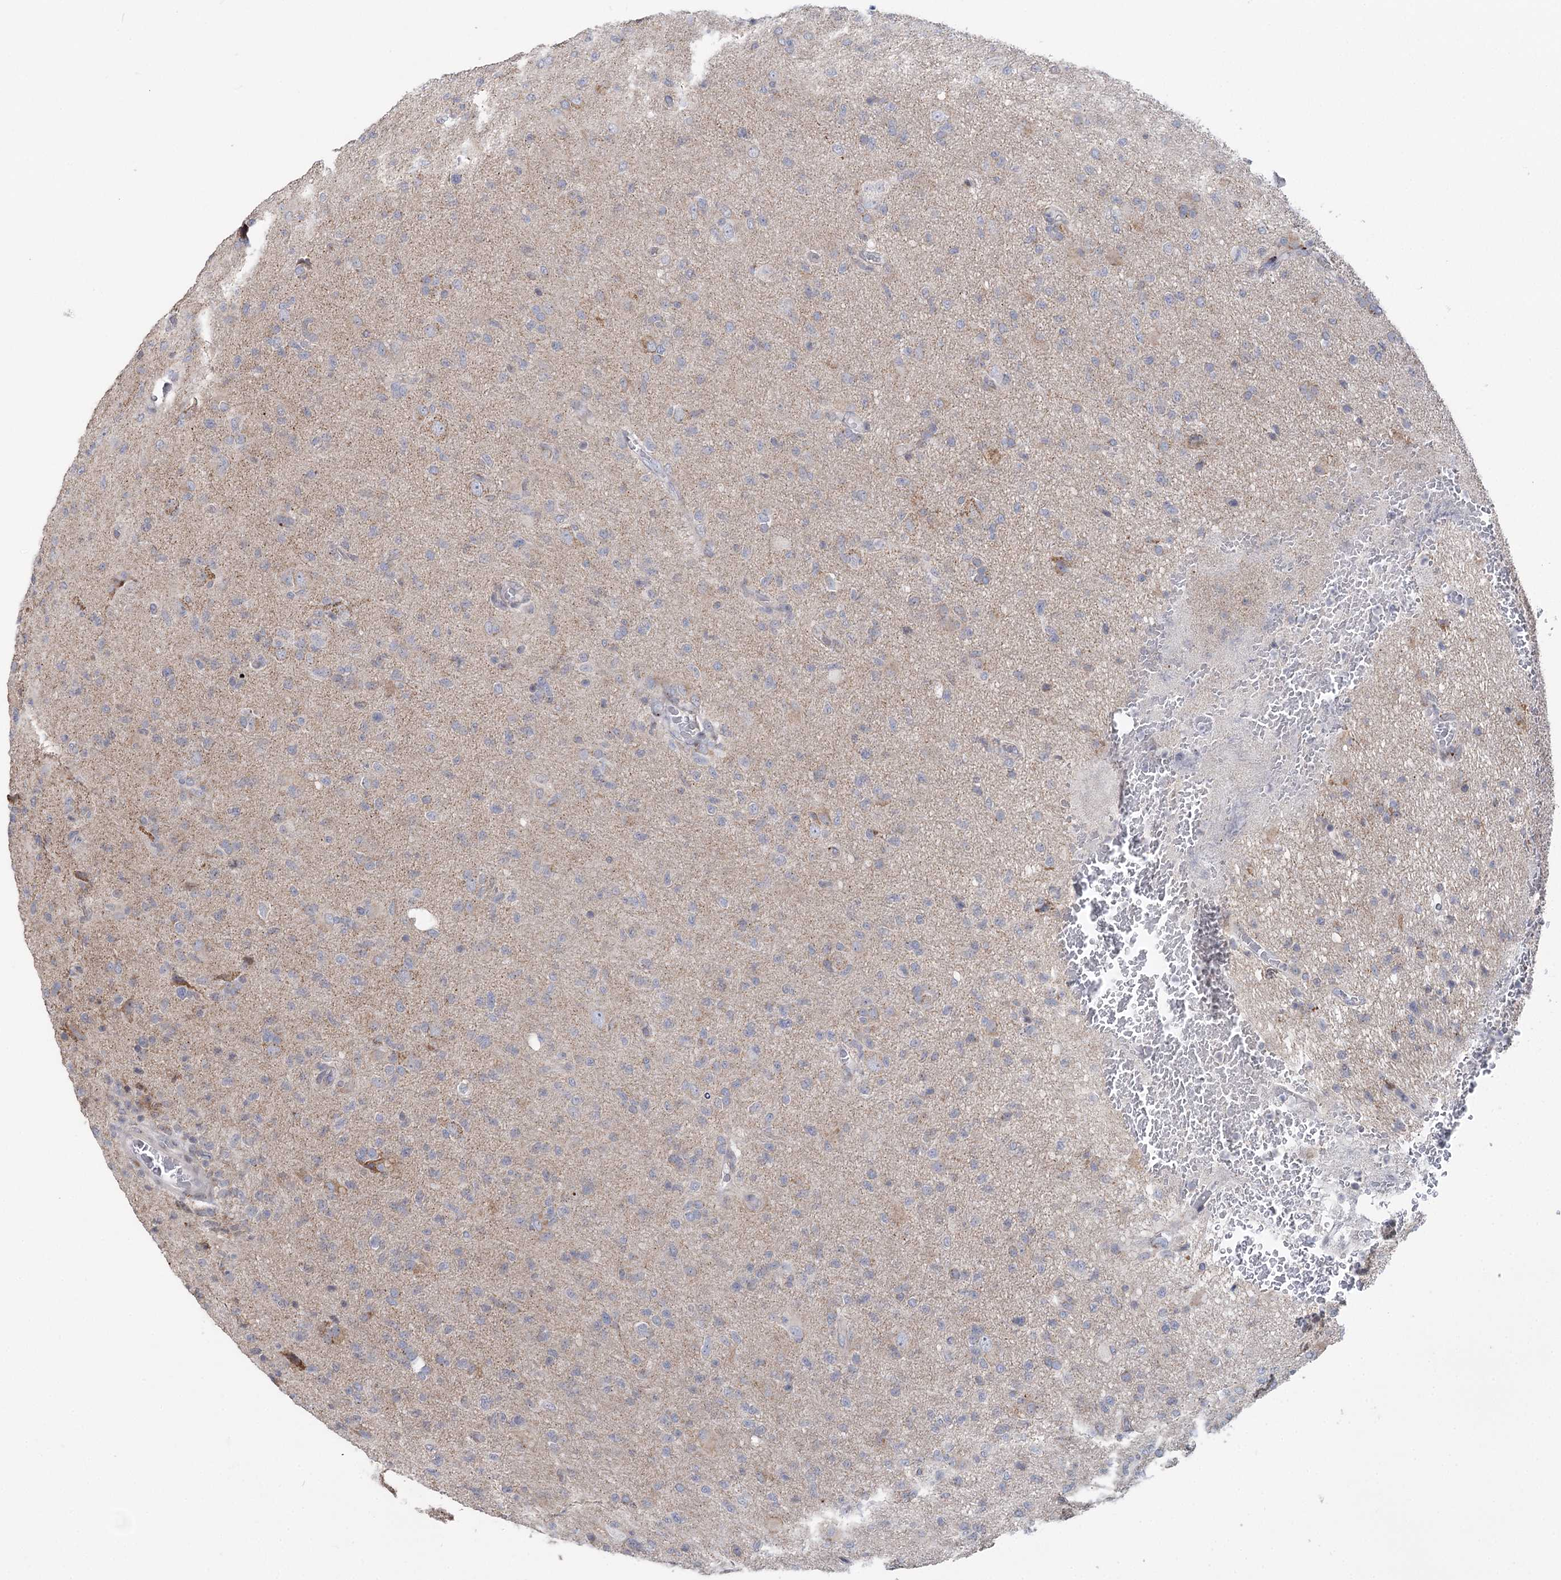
{"staining": {"intensity": "negative", "quantity": "none", "location": "none"}, "tissue": "glioma", "cell_type": "Tumor cells", "image_type": "cancer", "snomed": [{"axis": "morphology", "description": "Glioma, malignant, High grade"}, {"axis": "topography", "description": "Brain"}], "caption": "The immunohistochemistry (IHC) image has no significant positivity in tumor cells of glioma tissue.", "gene": "PTGR1", "patient": {"sex": "female", "age": 57}}